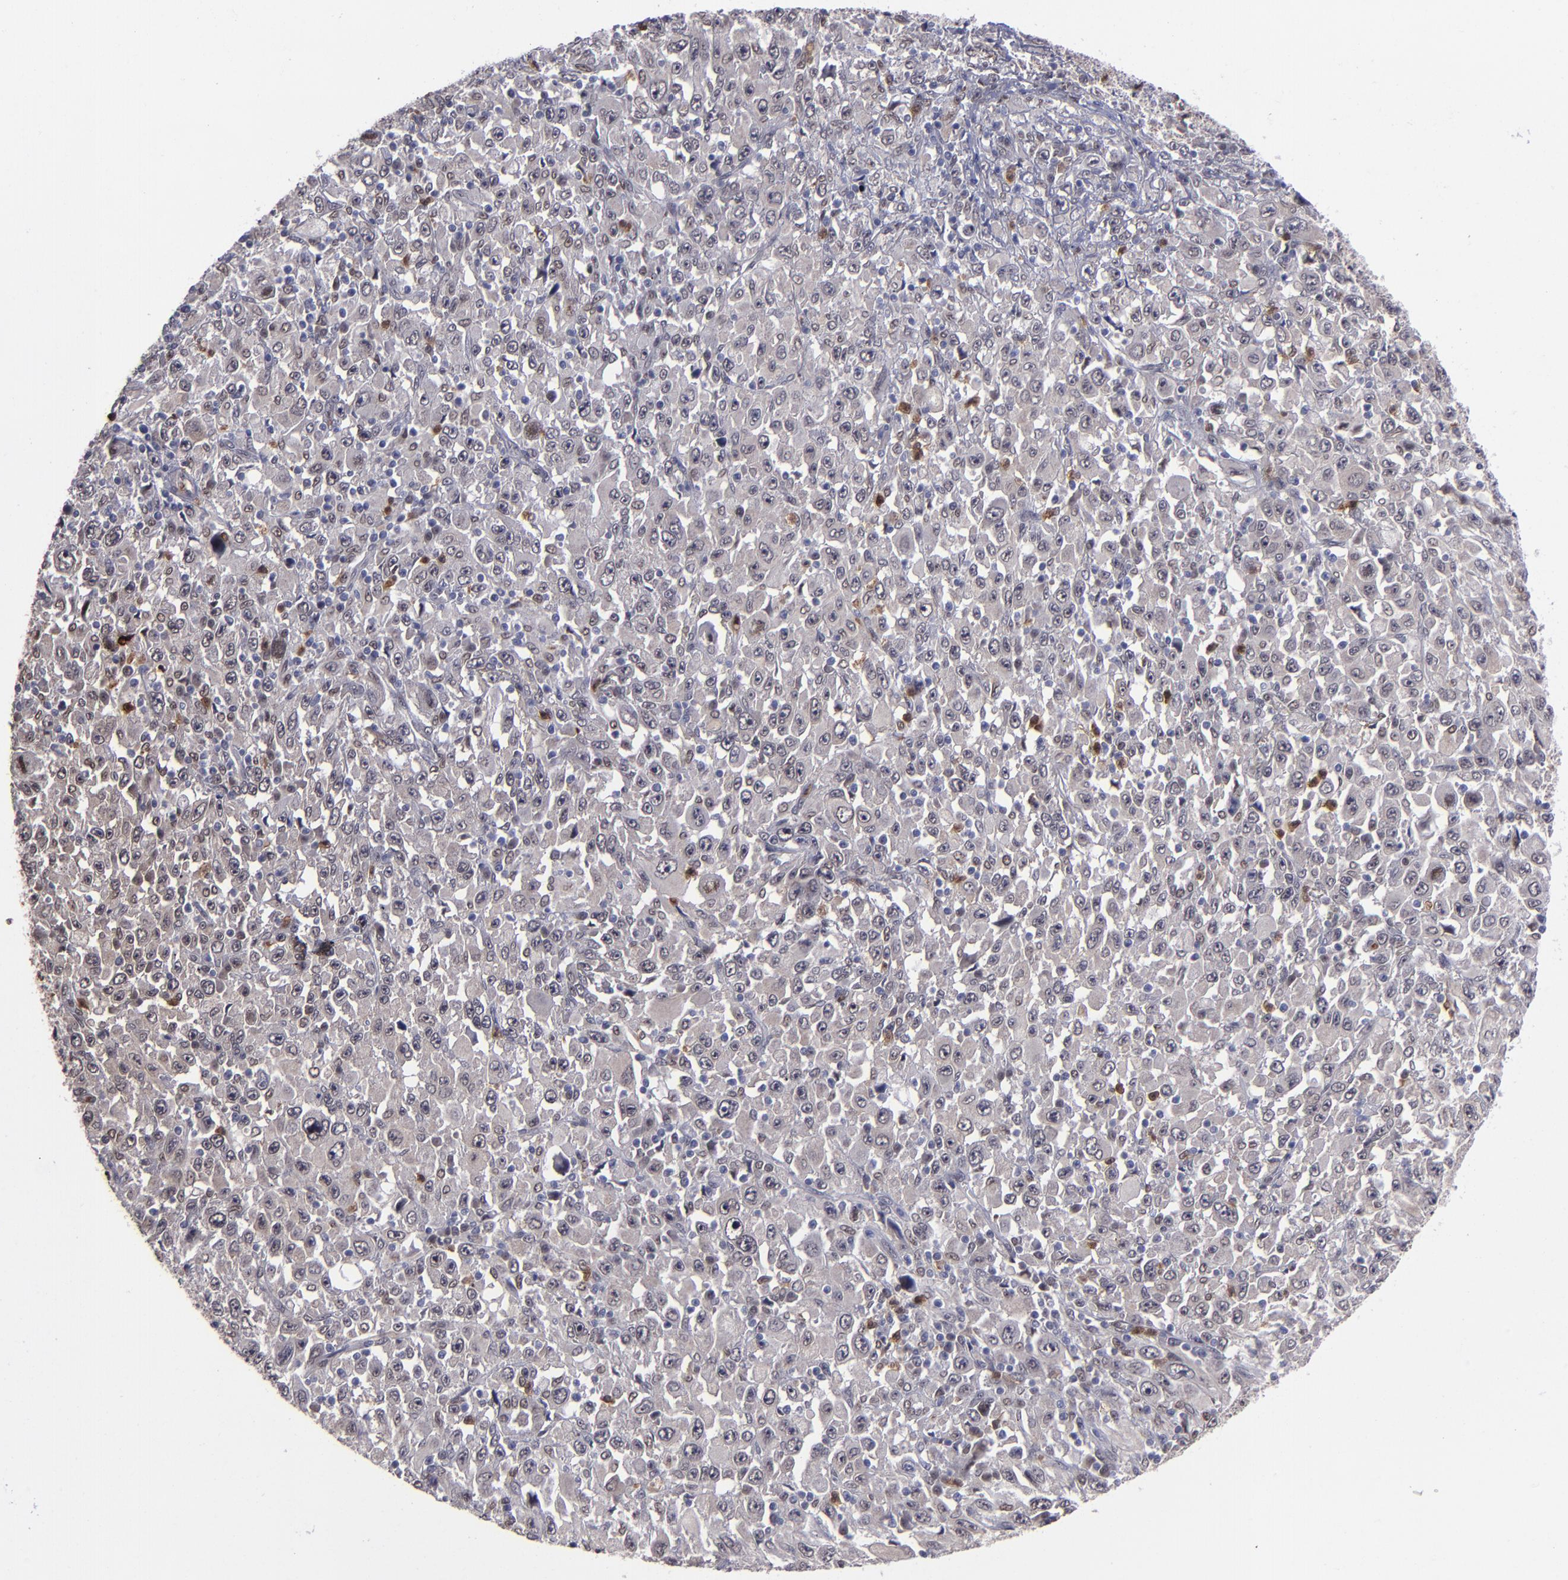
{"staining": {"intensity": "negative", "quantity": "none", "location": "none"}, "tissue": "melanoma", "cell_type": "Tumor cells", "image_type": "cancer", "snomed": [{"axis": "morphology", "description": "Malignant melanoma, Metastatic site"}, {"axis": "topography", "description": "Skin"}], "caption": "A photomicrograph of human melanoma is negative for staining in tumor cells.", "gene": "RREB1", "patient": {"sex": "female", "age": 56}}